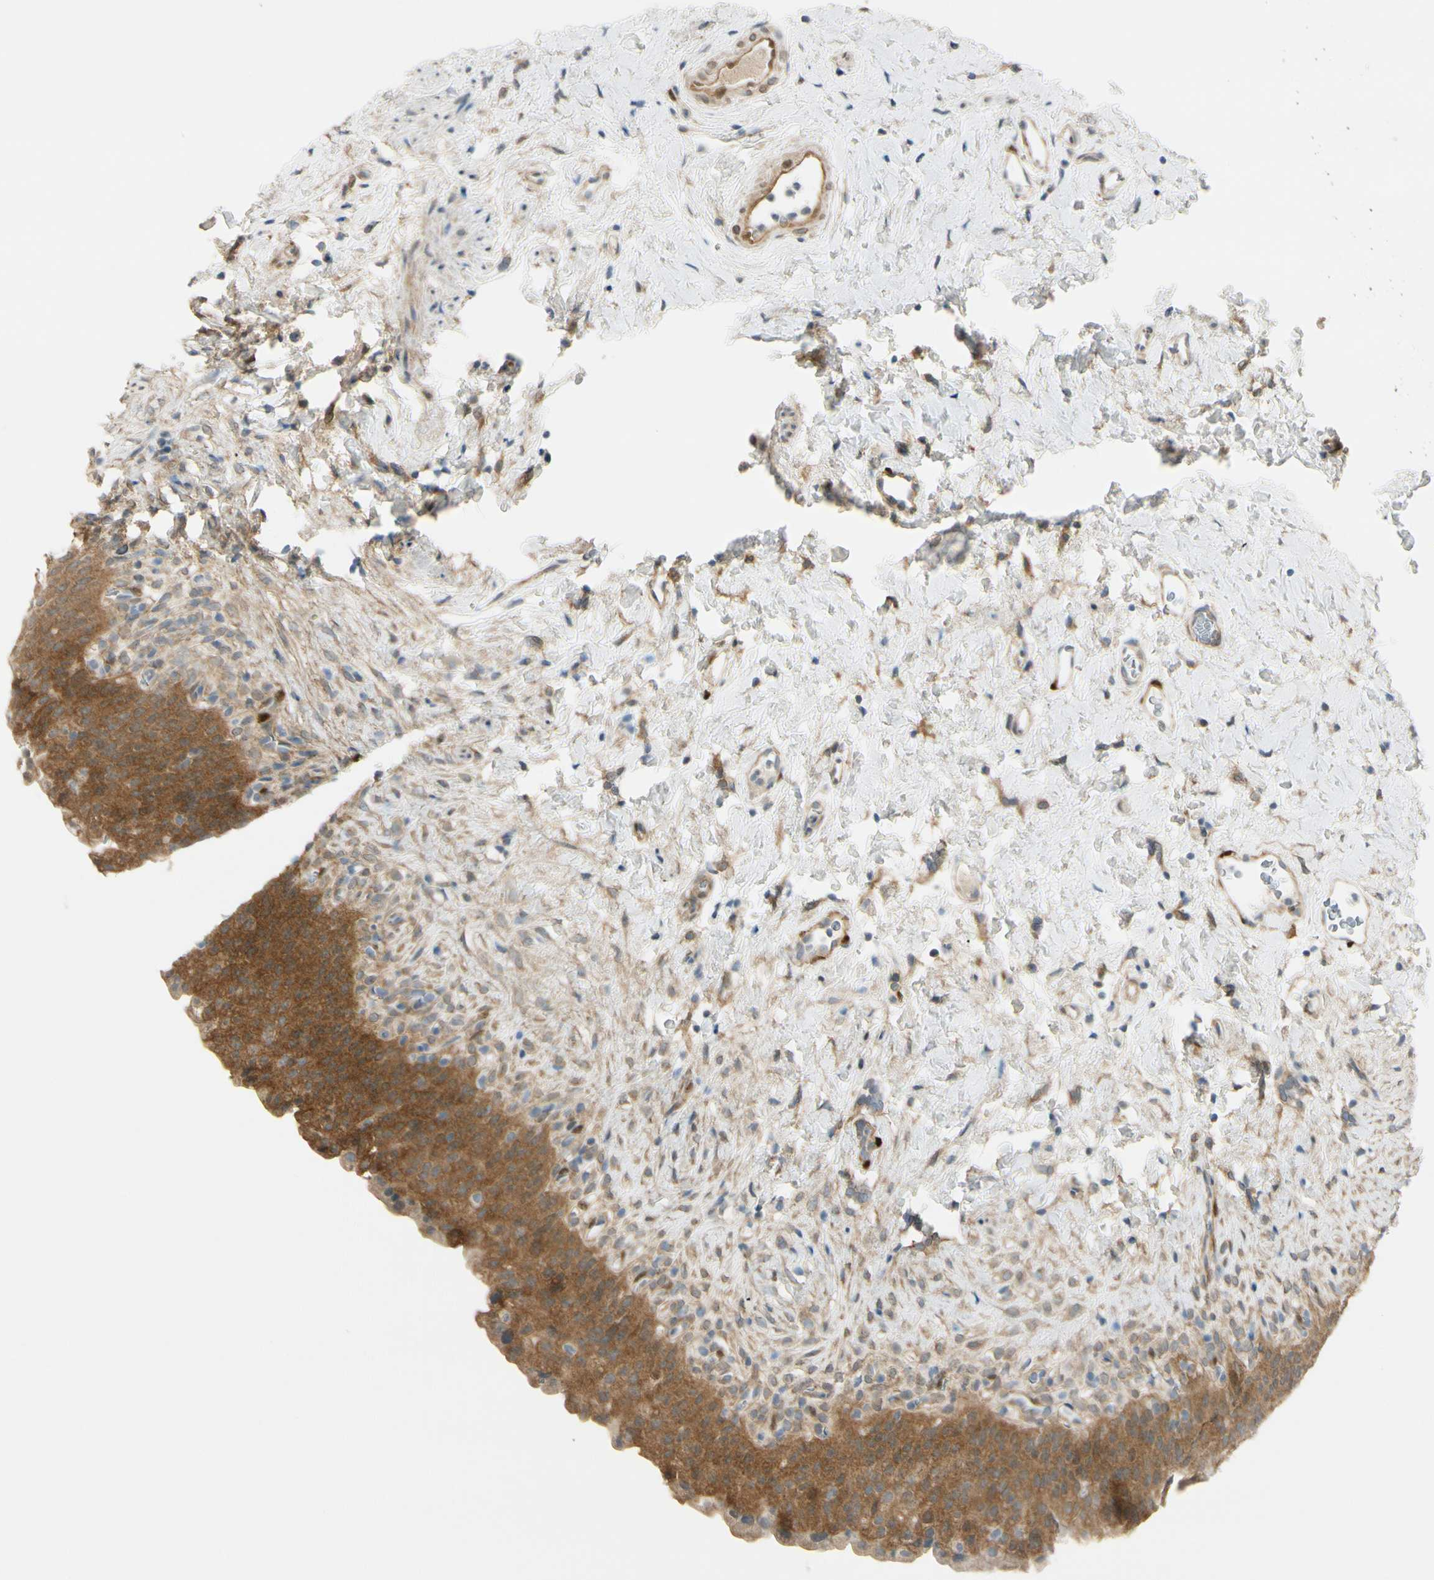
{"staining": {"intensity": "moderate", "quantity": ">75%", "location": "cytoplasmic/membranous"}, "tissue": "urinary bladder", "cell_type": "Urothelial cells", "image_type": "normal", "snomed": [{"axis": "morphology", "description": "Normal tissue, NOS"}, {"axis": "topography", "description": "Urinary bladder"}], "caption": "Immunohistochemical staining of benign human urinary bladder reveals >75% levels of moderate cytoplasmic/membranous protein staining in about >75% of urothelial cells.", "gene": "FHL2", "patient": {"sex": "female", "age": 79}}